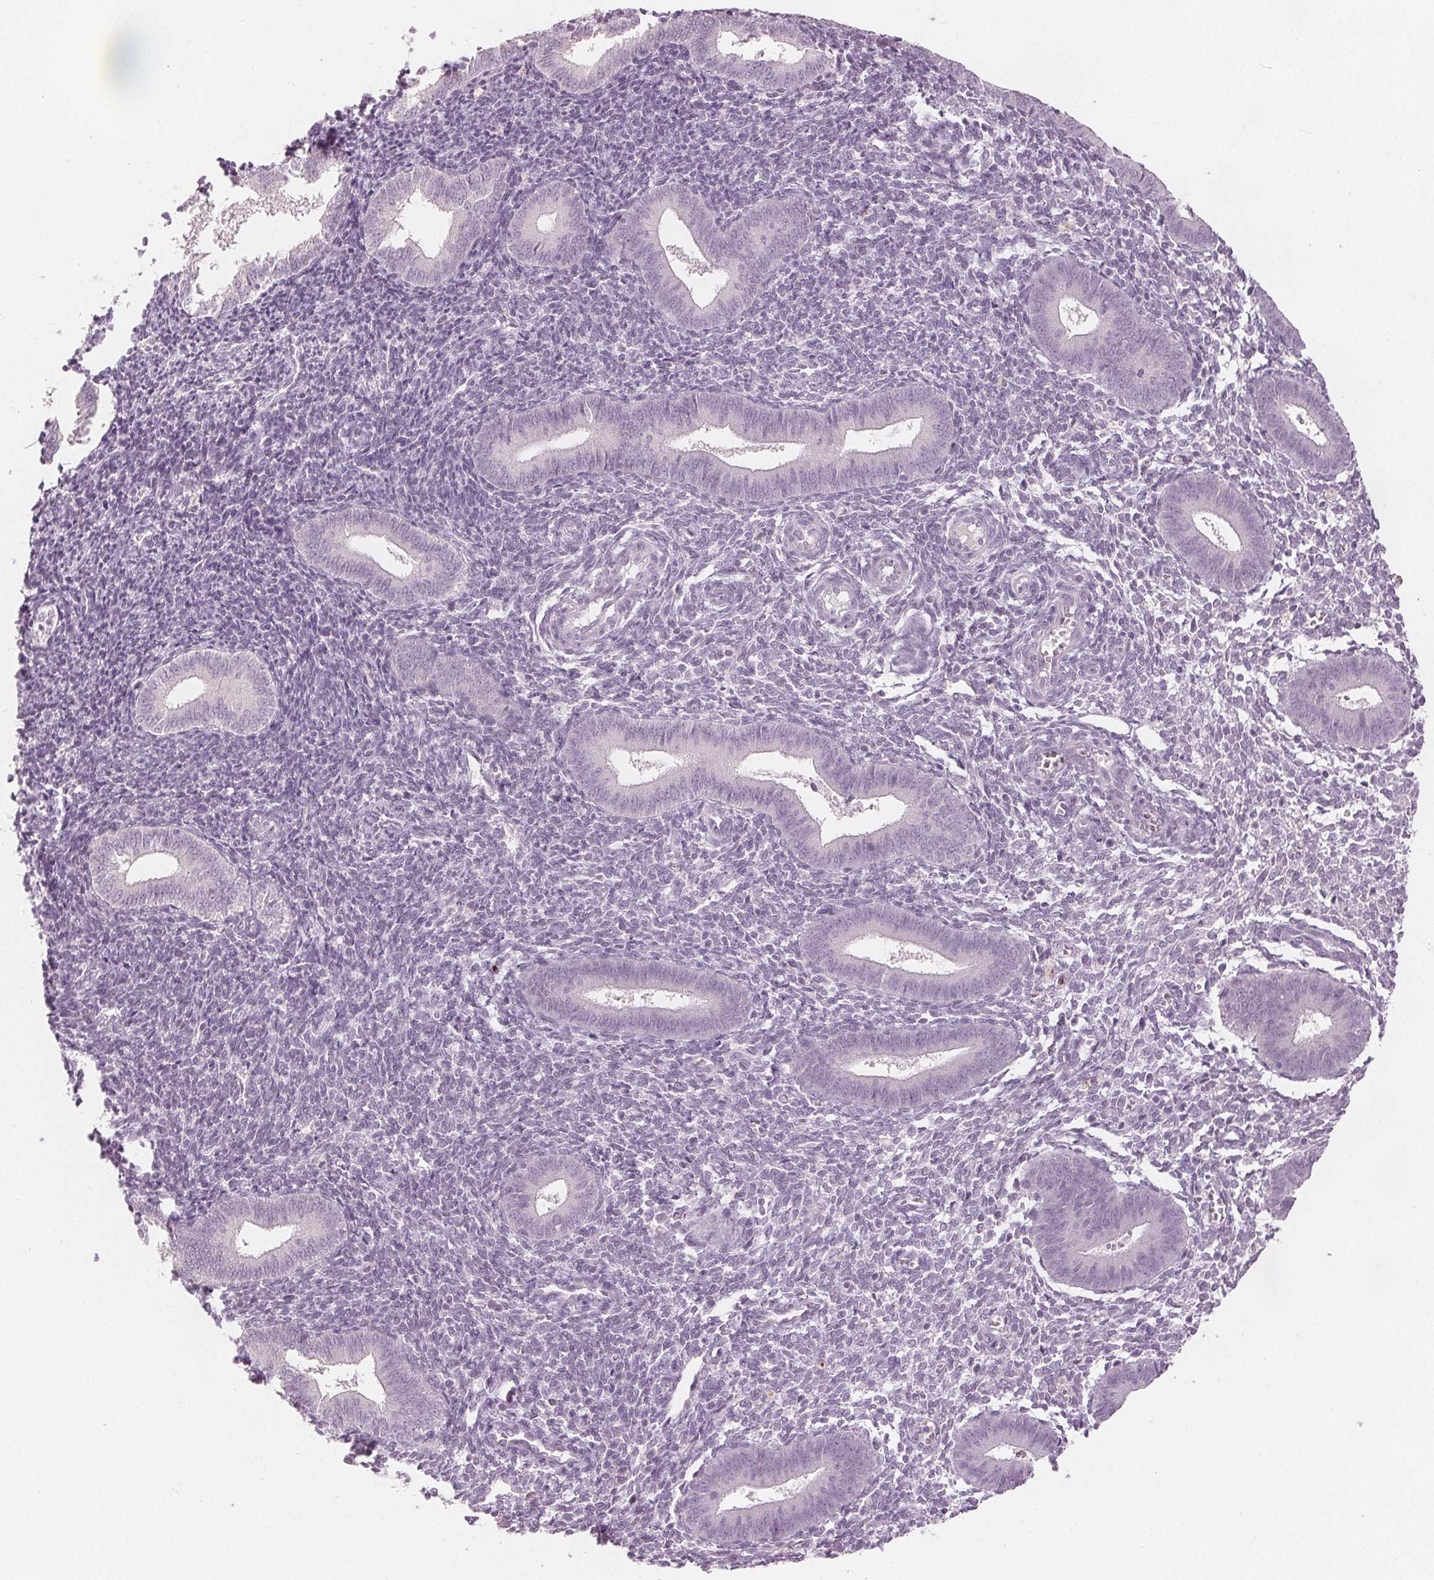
{"staining": {"intensity": "negative", "quantity": "none", "location": "none"}, "tissue": "endometrium", "cell_type": "Cells in endometrial stroma", "image_type": "normal", "snomed": [{"axis": "morphology", "description": "Normal tissue, NOS"}, {"axis": "topography", "description": "Endometrium"}], "caption": "An image of endometrium stained for a protein reveals no brown staining in cells in endometrial stroma.", "gene": "SLC27A5", "patient": {"sex": "female", "age": 25}}